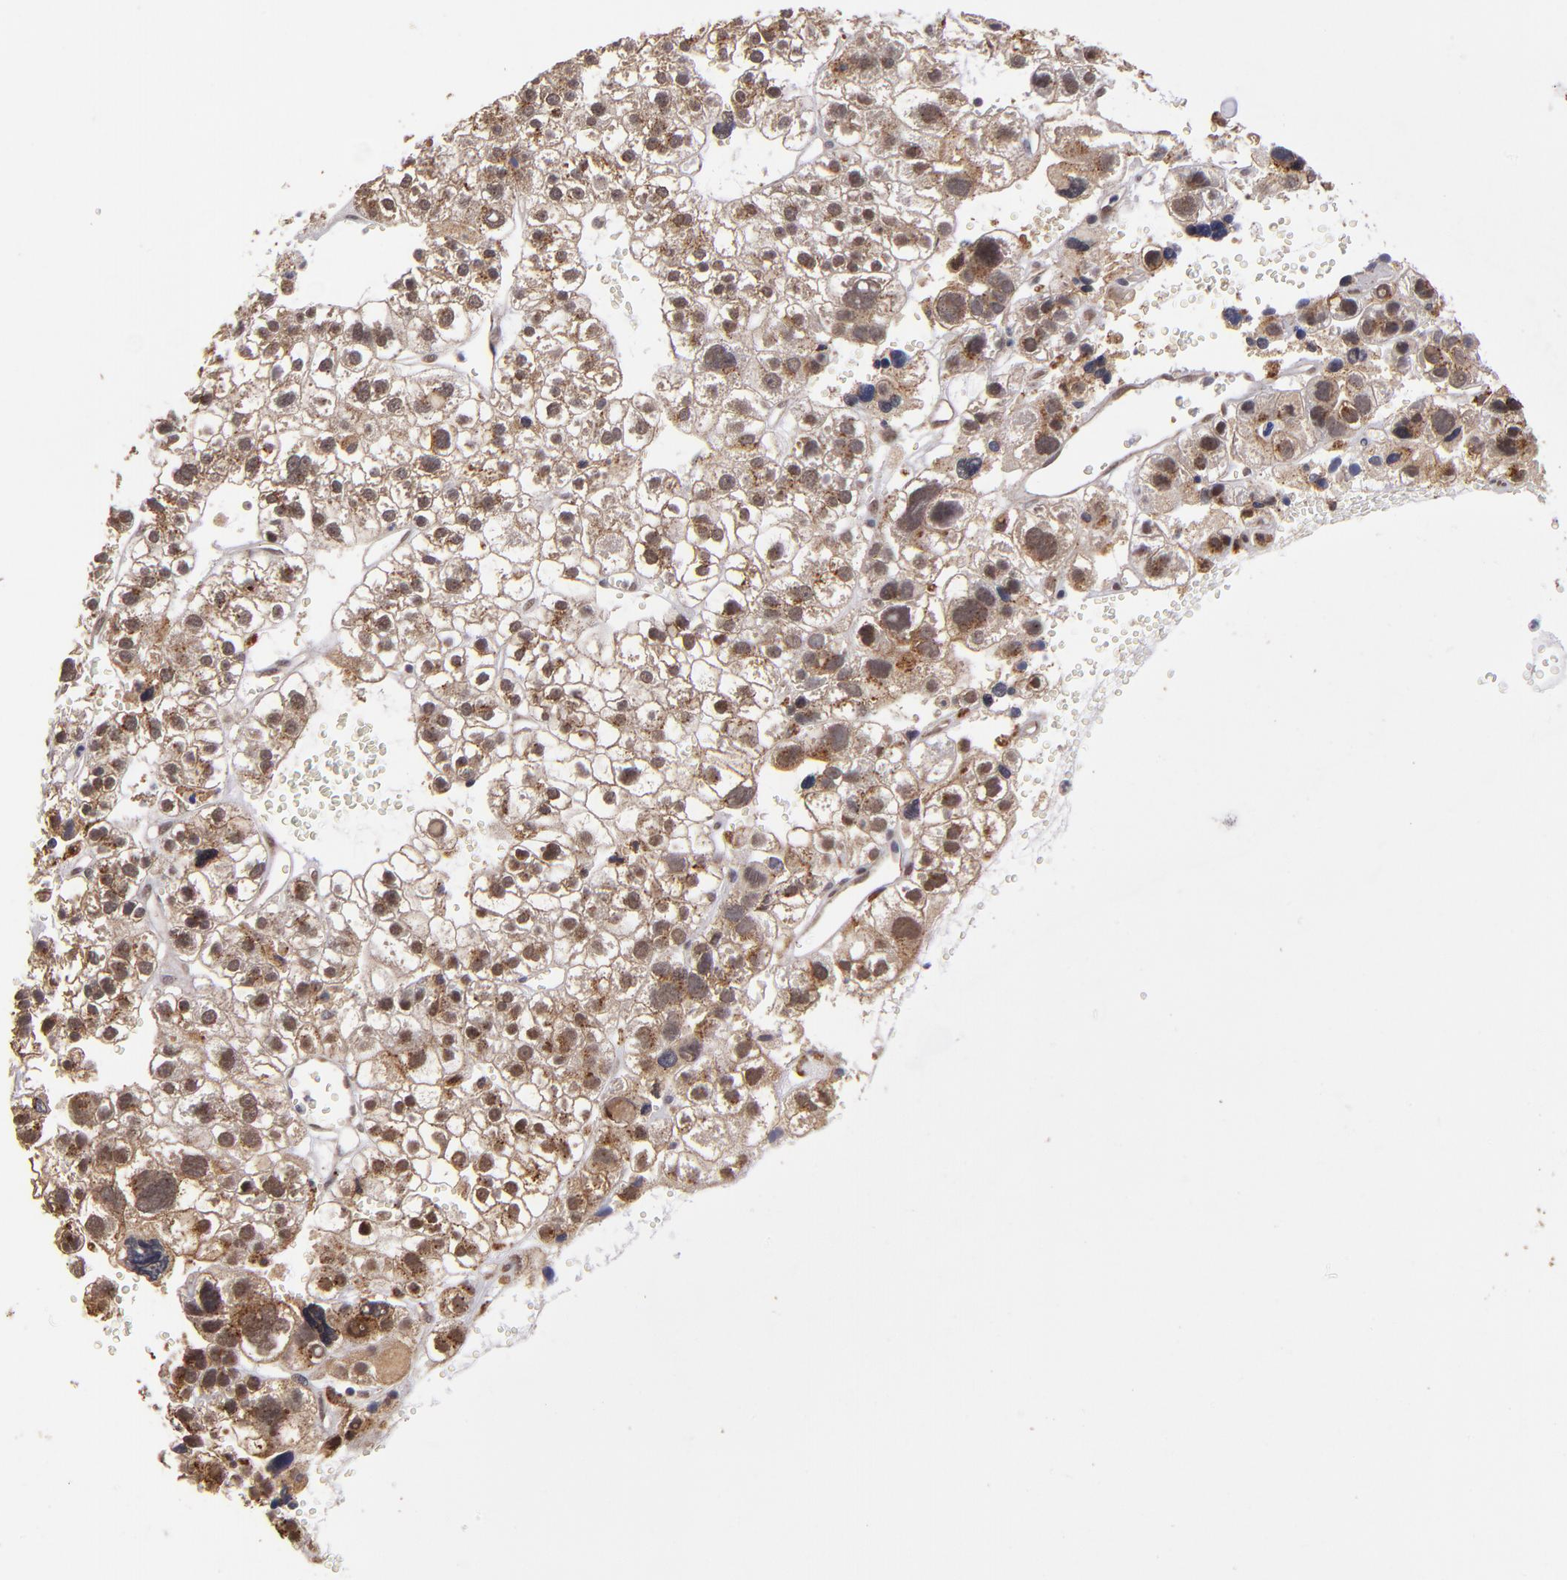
{"staining": {"intensity": "strong", "quantity": ">75%", "location": "cytoplasmic/membranous"}, "tissue": "liver cancer", "cell_type": "Tumor cells", "image_type": "cancer", "snomed": [{"axis": "morphology", "description": "Carcinoma, Hepatocellular, NOS"}, {"axis": "topography", "description": "Liver"}], "caption": "DAB immunohistochemical staining of human liver cancer (hepatocellular carcinoma) shows strong cytoplasmic/membranous protein positivity in about >75% of tumor cells.", "gene": "SIPA1L1", "patient": {"sex": "female", "age": 85}}